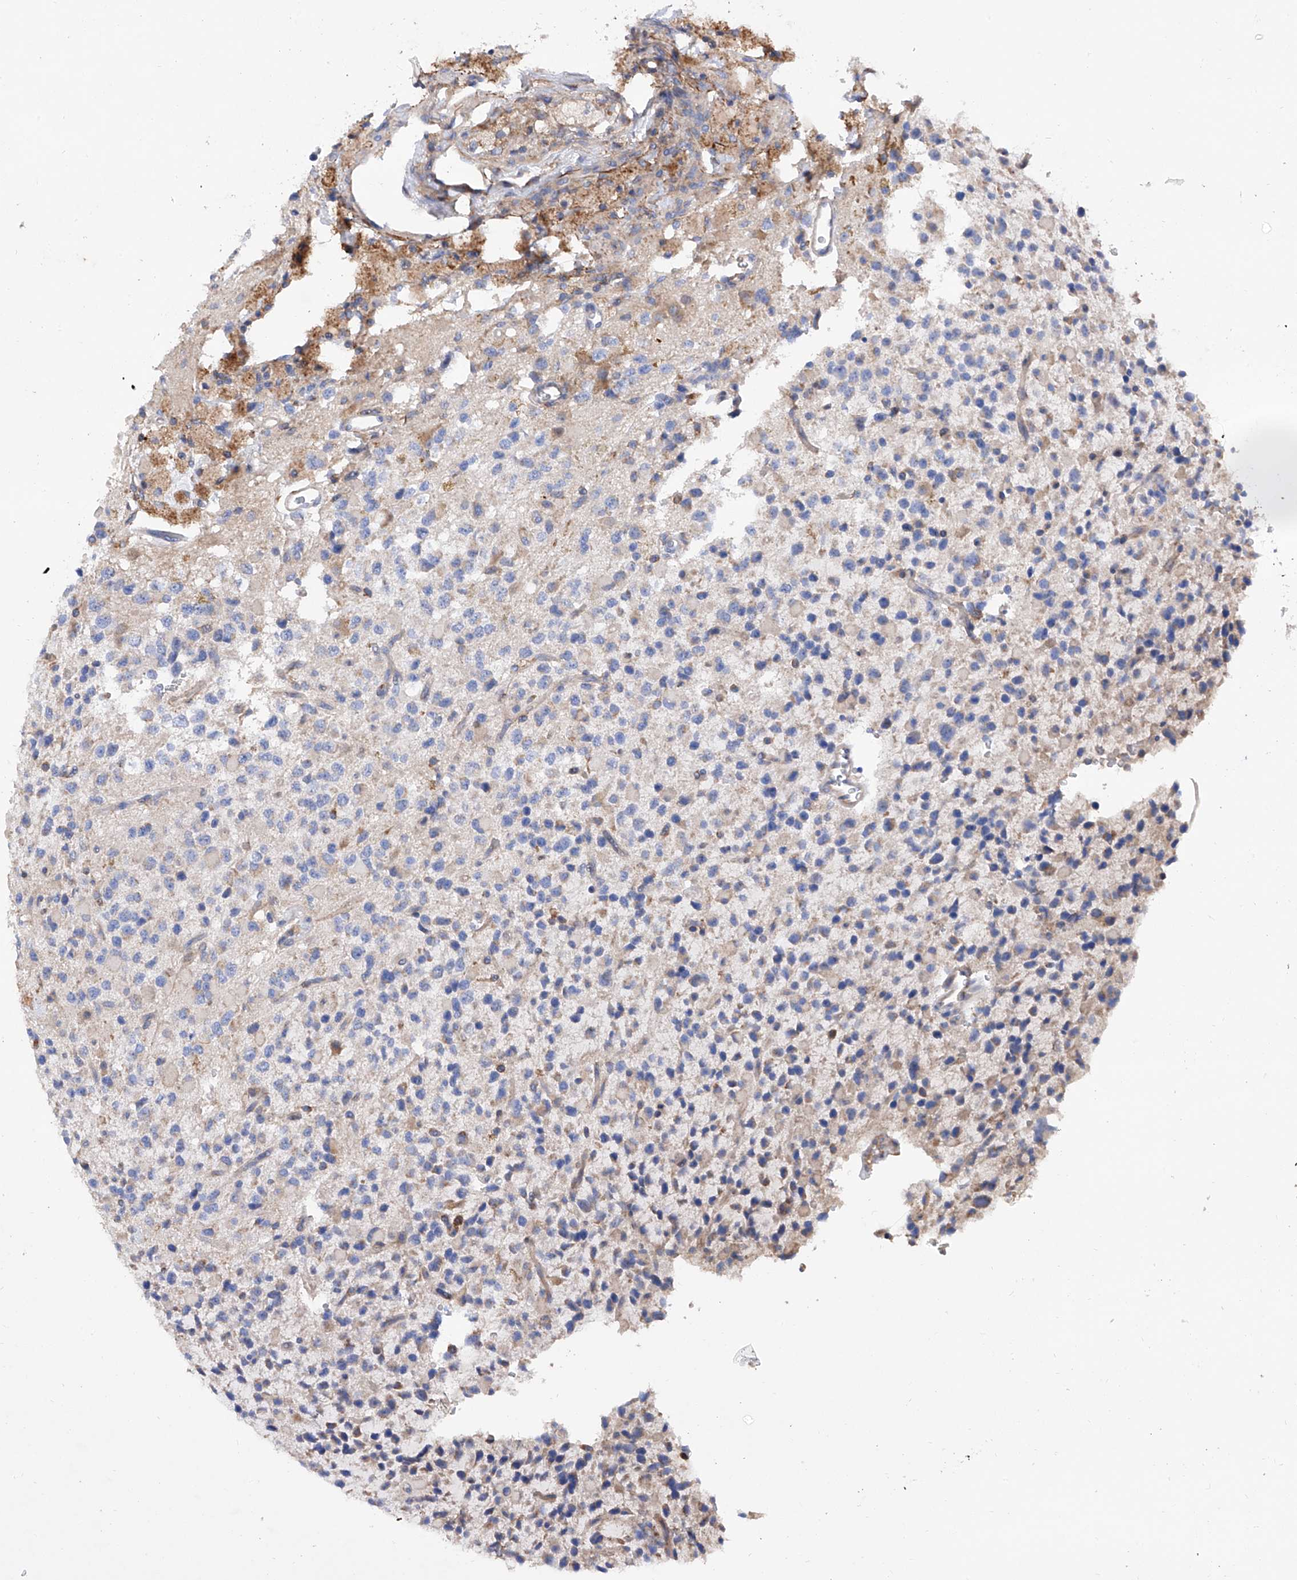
{"staining": {"intensity": "weak", "quantity": "25%-75%", "location": "cytoplasmic/membranous"}, "tissue": "glioma", "cell_type": "Tumor cells", "image_type": "cancer", "snomed": [{"axis": "morphology", "description": "Glioma, malignant, High grade"}, {"axis": "topography", "description": "Brain"}], "caption": "This is an image of immunohistochemistry (IHC) staining of high-grade glioma (malignant), which shows weak staining in the cytoplasmic/membranous of tumor cells.", "gene": "INPP5B", "patient": {"sex": "male", "age": 34}}